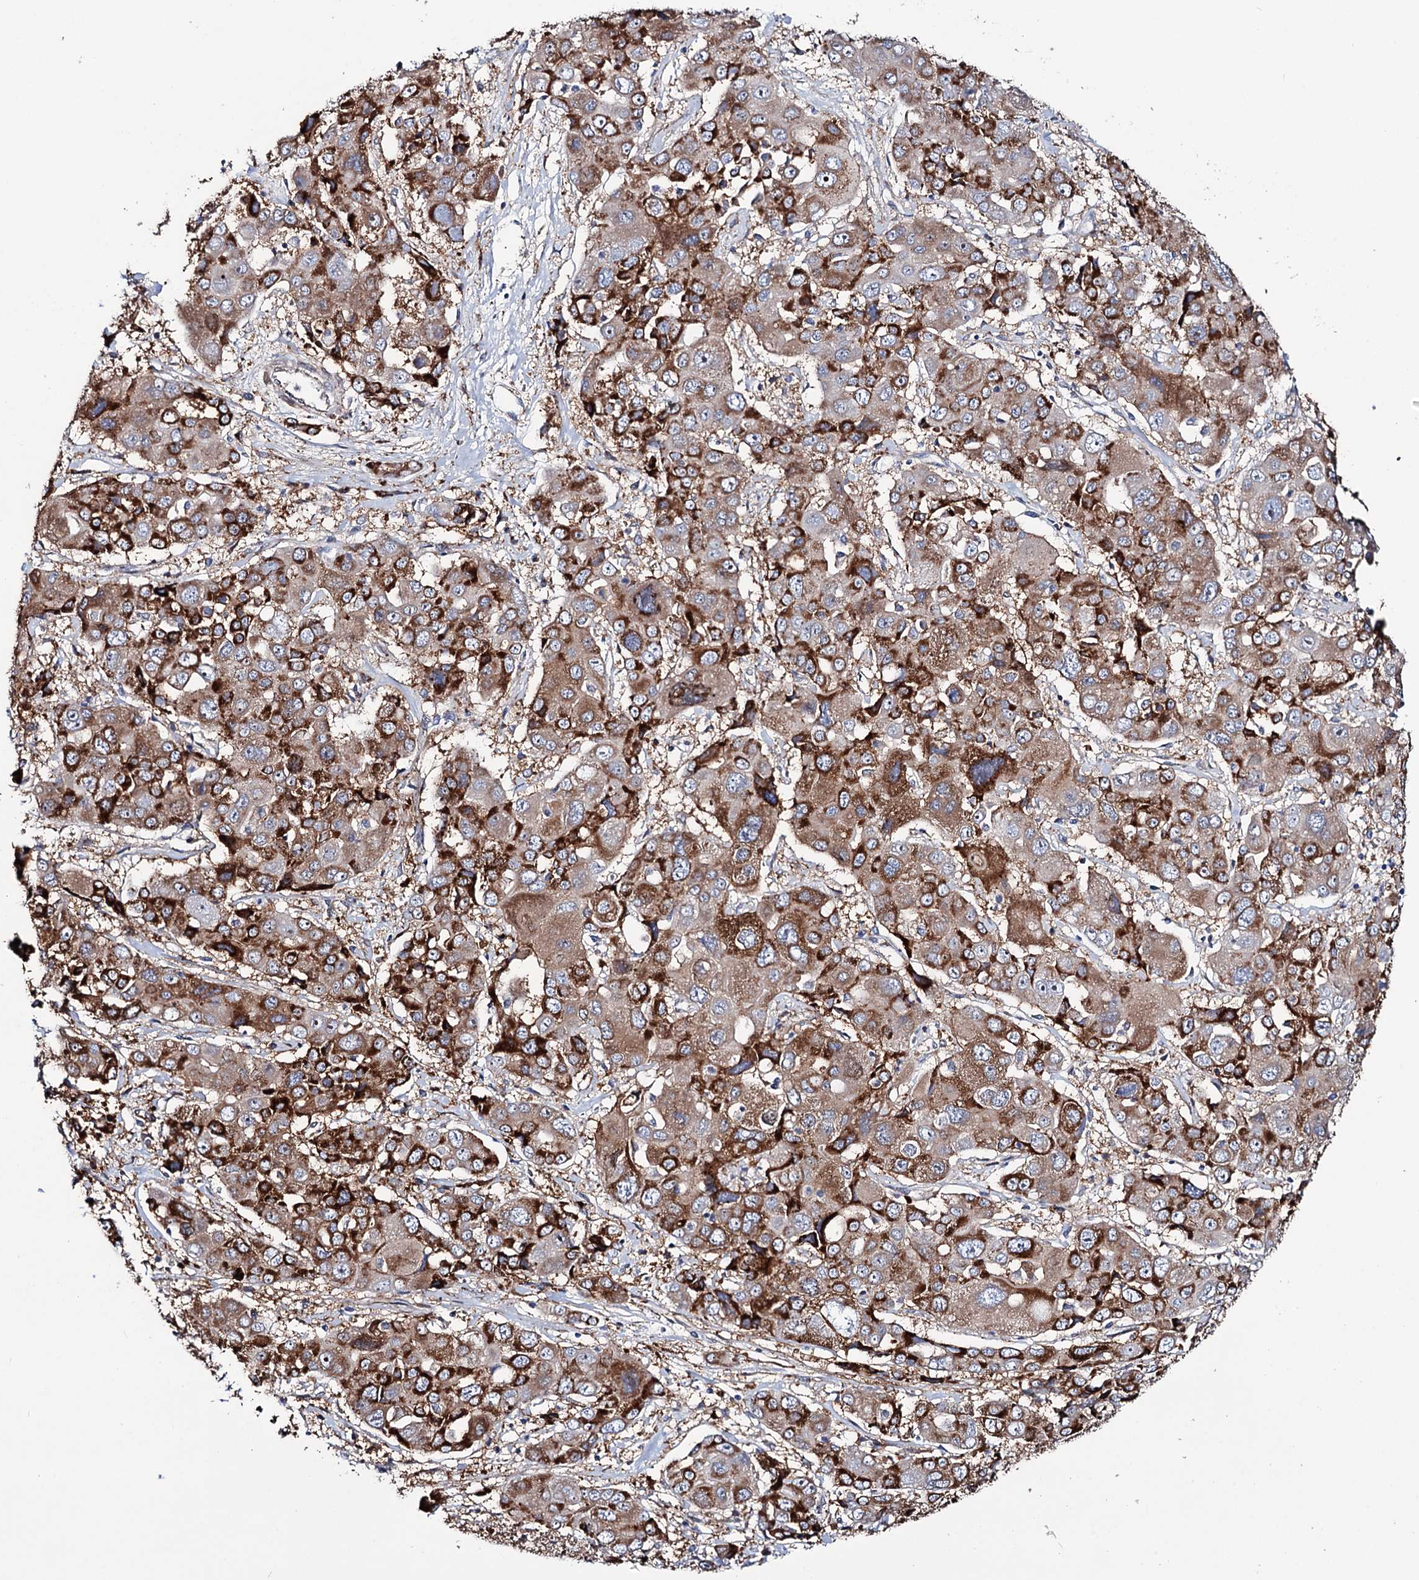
{"staining": {"intensity": "strong", "quantity": ">75%", "location": "cytoplasmic/membranous"}, "tissue": "liver cancer", "cell_type": "Tumor cells", "image_type": "cancer", "snomed": [{"axis": "morphology", "description": "Cholangiocarcinoma"}, {"axis": "topography", "description": "Liver"}], "caption": "There is high levels of strong cytoplasmic/membranous staining in tumor cells of cholangiocarcinoma (liver), as demonstrated by immunohistochemical staining (brown color).", "gene": "PTDSS2", "patient": {"sex": "male", "age": 67}}